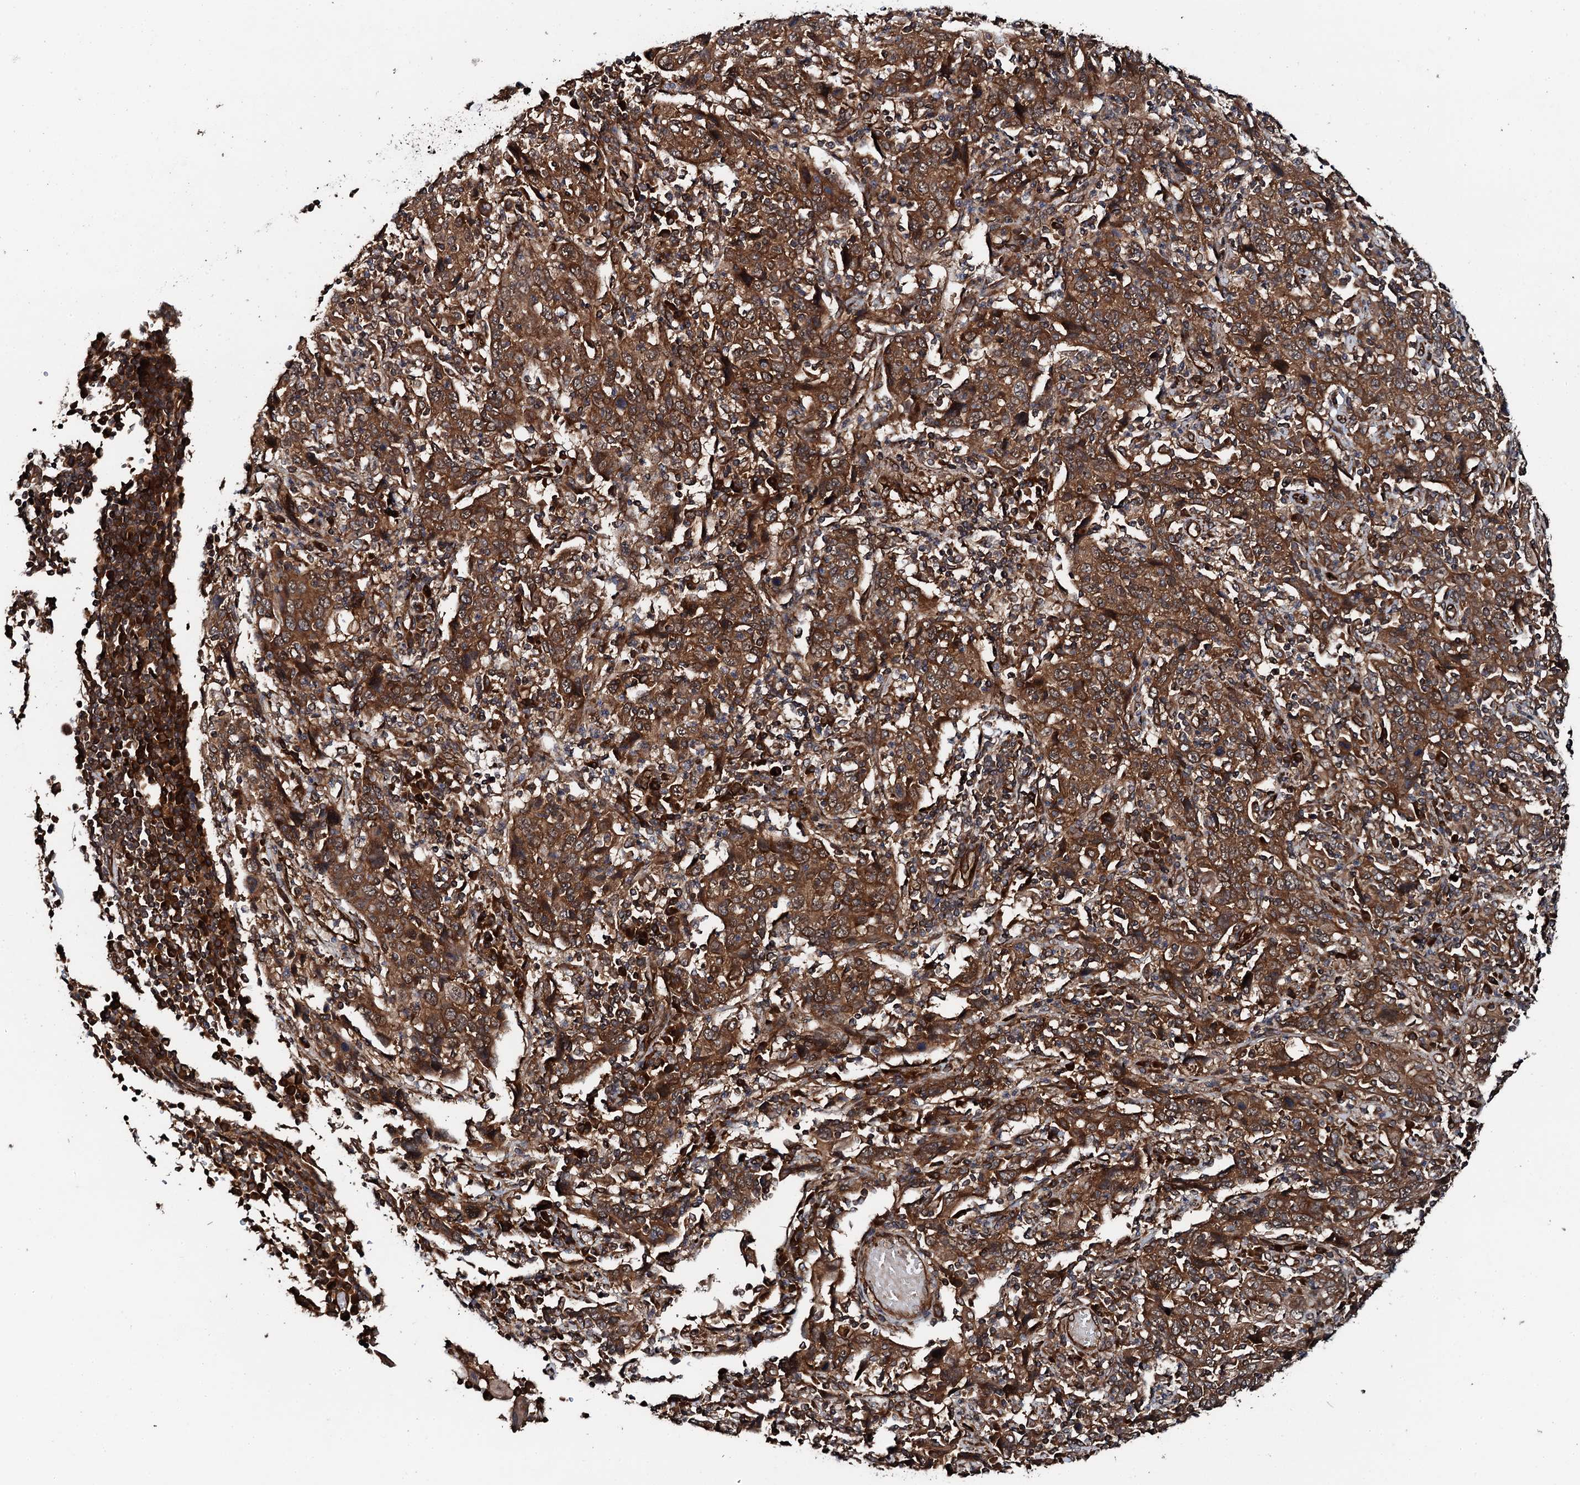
{"staining": {"intensity": "strong", "quantity": ">75%", "location": "cytoplasmic/membranous"}, "tissue": "cervical cancer", "cell_type": "Tumor cells", "image_type": "cancer", "snomed": [{"axis": "morphology", "description": "Squamous cell carcinoma, NOS"}, {"axis": "topography", "description": "Cervix"}], "caption": "A high-resolution image shows immunohistochemistry staining of squamous cell carcinoma (cervical), which demonstrates strong cytoplasmic/membranous staining in approximately >75% of tumor cells. The protein of interest is shown in brown color, while the nuclei are stained blue.", "gene": "FLYWCH1", "patient": {"sex": "female", "age": 46}}